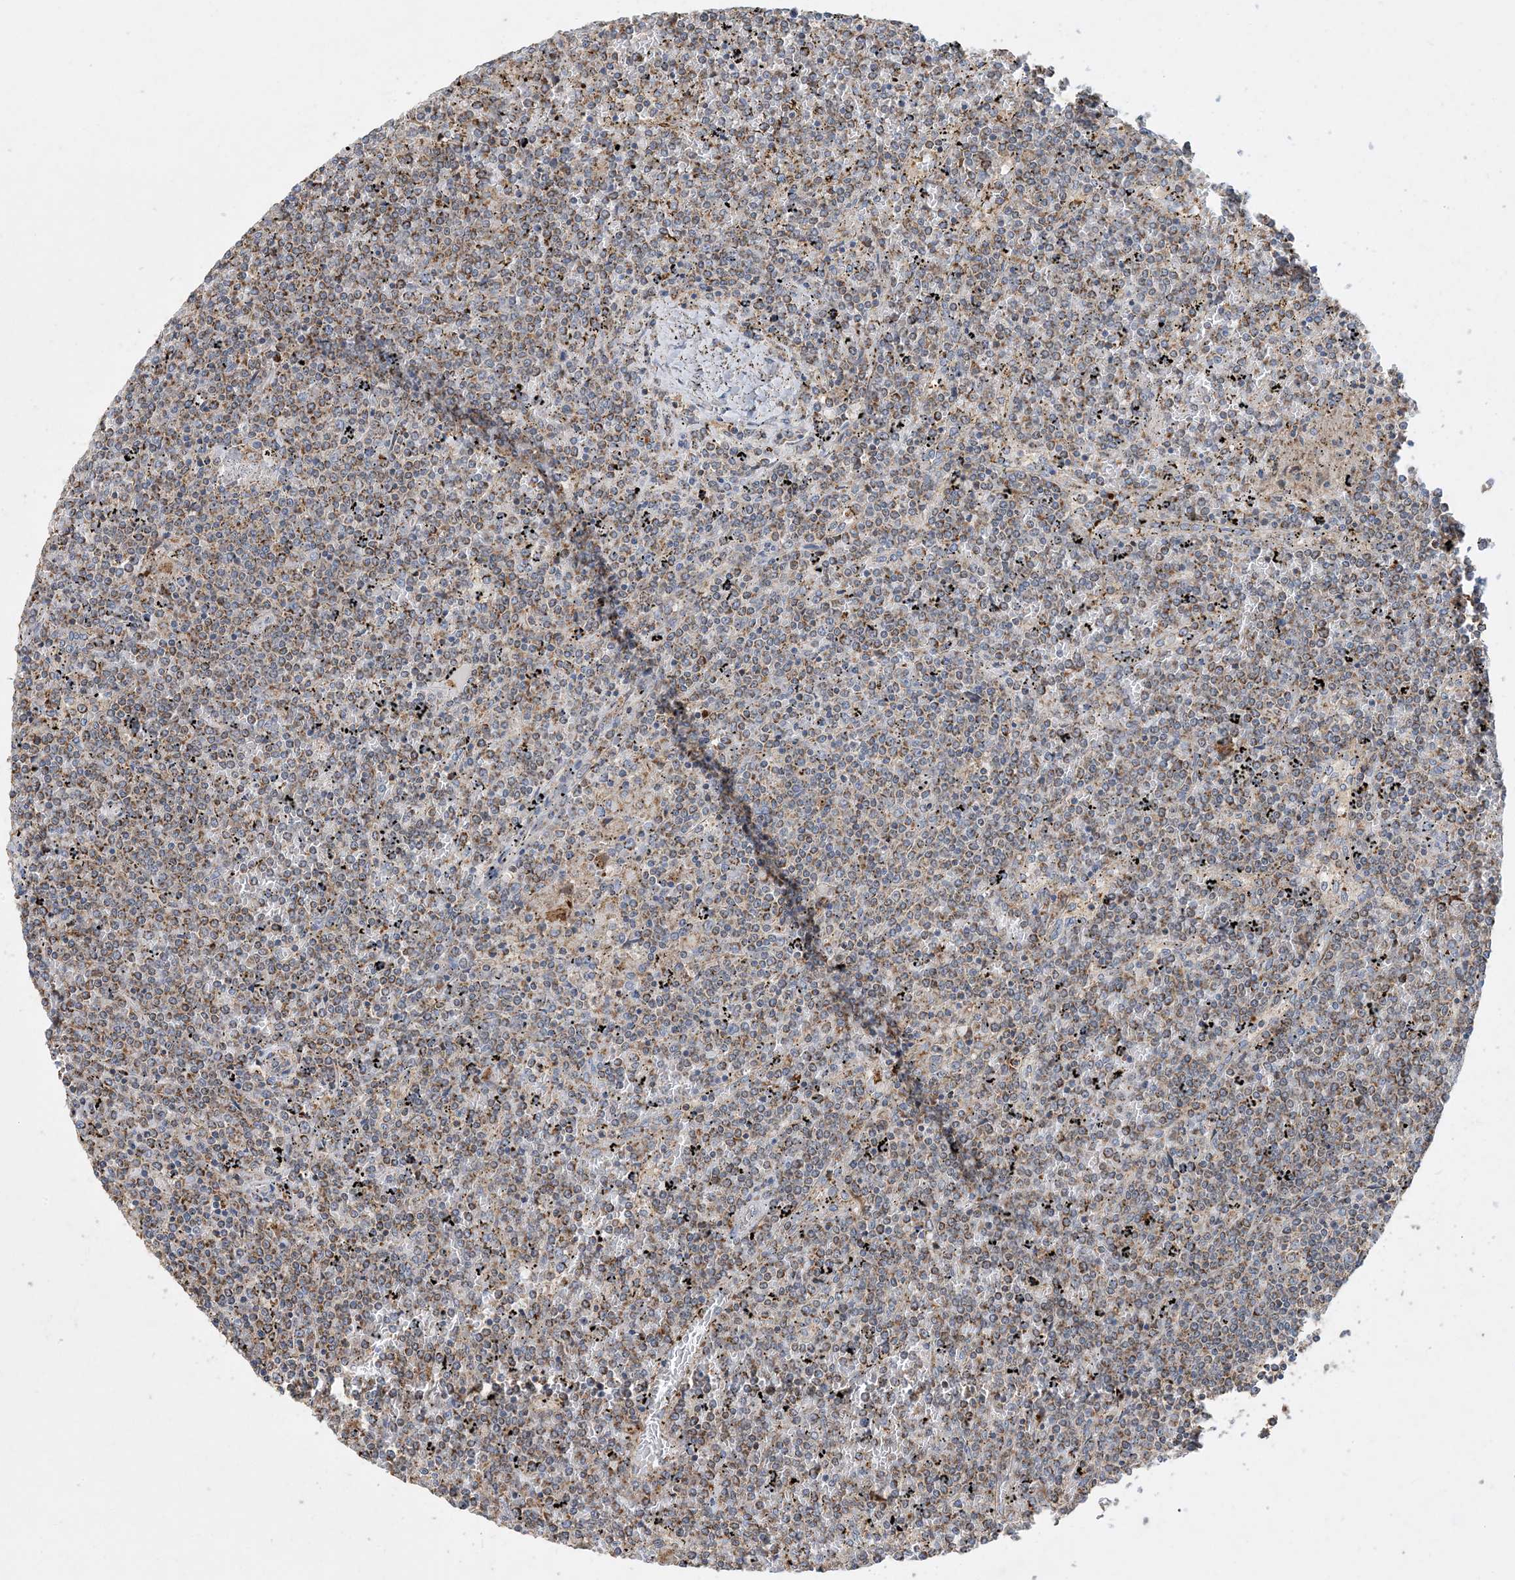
{"staining": {"intensity": "weak", "quantity": "25%-75%", "location": "cytoplasmic/membranous"}, "tissue": "lymphoma", "cell_type": "Tumor cells", "image_type": "cancer", "snomed": [{"axis": "morphology", "description": "Malignant lymphoma, non-Hodgkin's type, Low grade"}, {"axis": "topography", "description": "Spleen"}], "caption": "Human lymphoma stained with a brown dye exhibits weak cytoplasmic/membranous positive positivity in about 25%-75% of tumor cells.", "gene": "ECHDC1", "patient": {"sex": "female", "age": 19}}